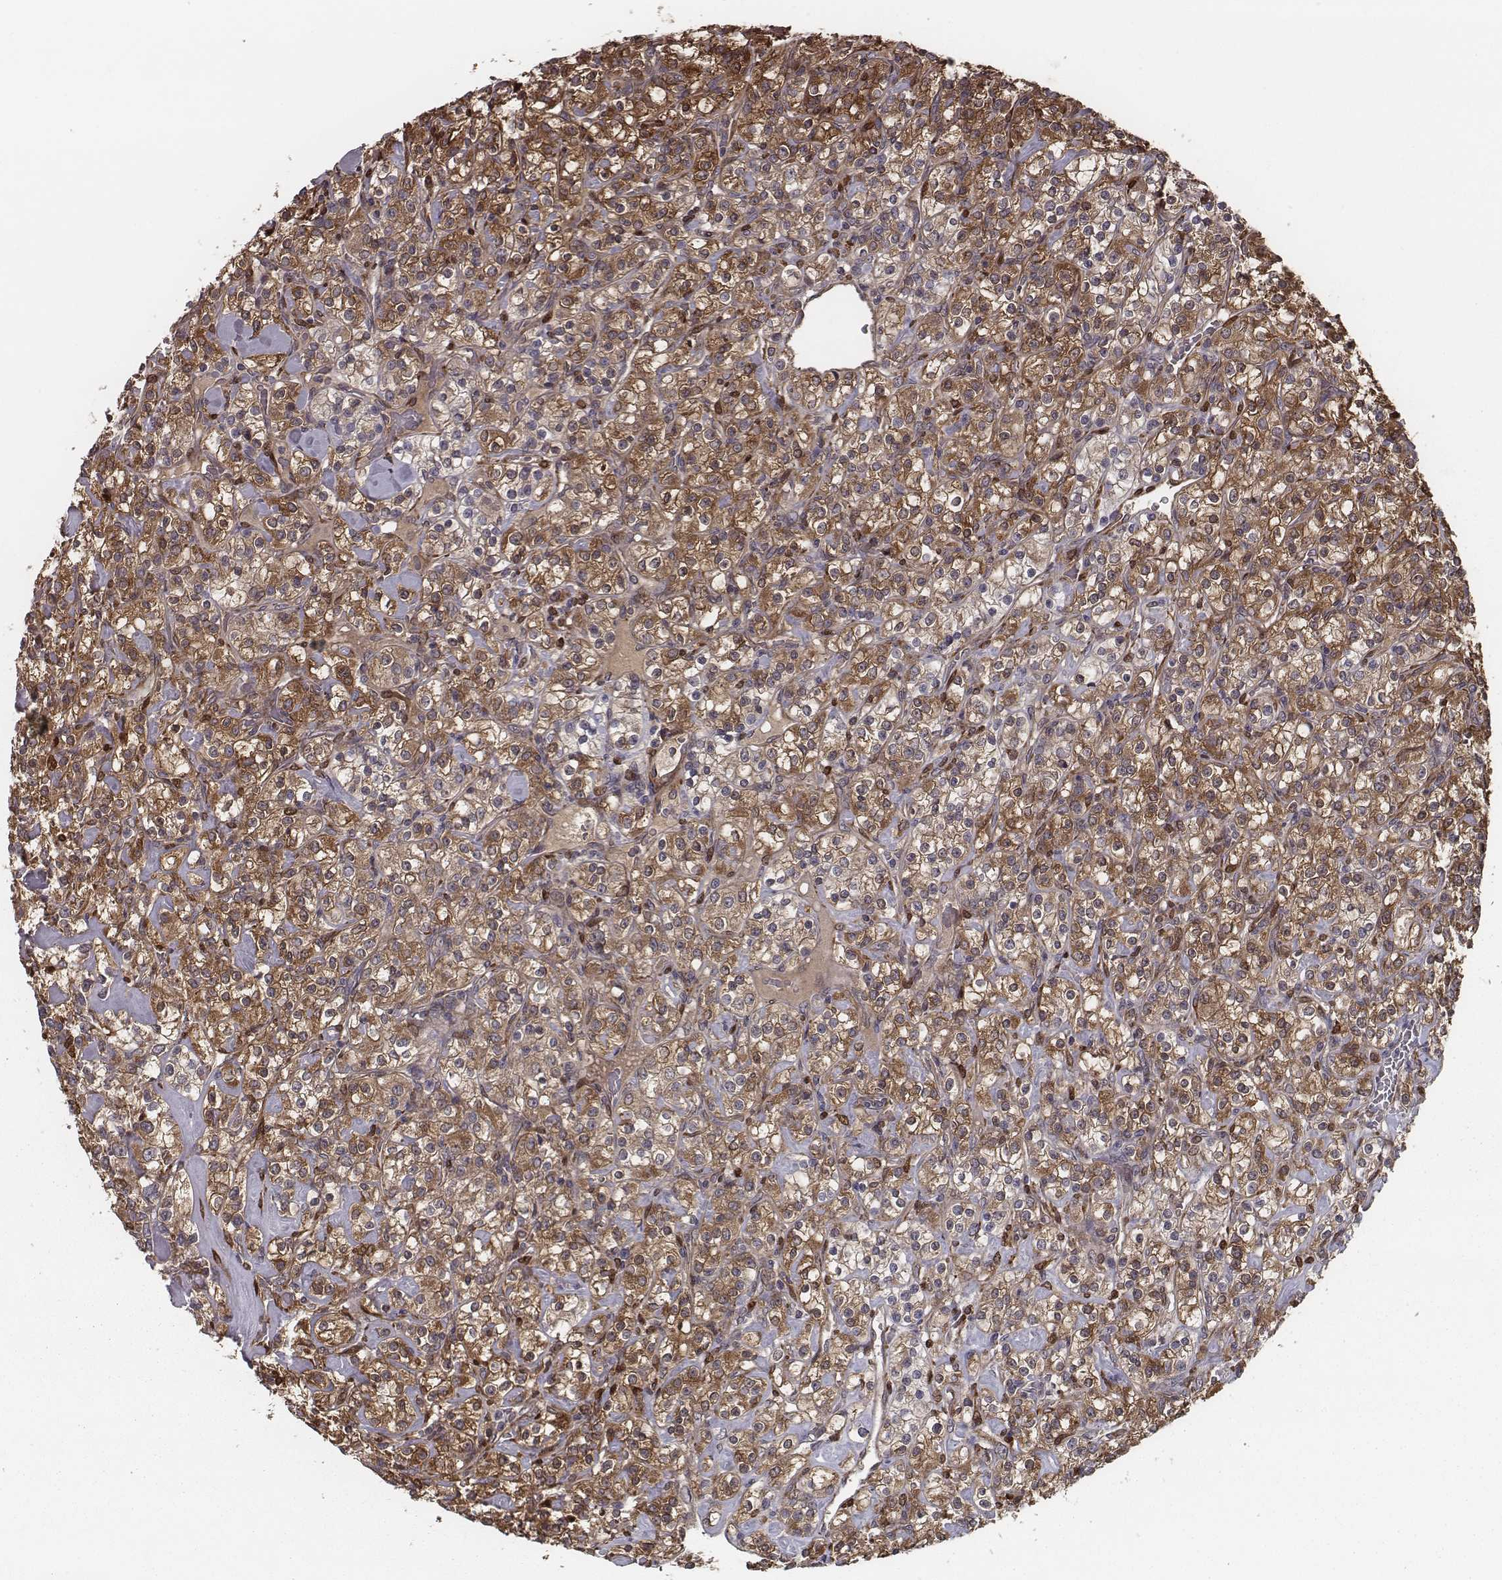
{"staining": {"intensity": "strong", "quantity": ">75%", "location": "cytoplasmic/membranous"}, "tissue": "renal cancer", "cell_type": "Tumor cells", "image_type": "cancer", "snomed": [{"axis": "morphology", "description": "Adenocarcinoma, NOS"}, {"axis": "topography", "description": "Kidney"}], "caption": "There is high levels of strong cytoplasmic/membranous expression in tumor cells of renal cancer, as demonstrated by immunohistochemical staining (brown color).", "gene": "ISYNA1", "patient": {"sex": "male", "age": 77}}